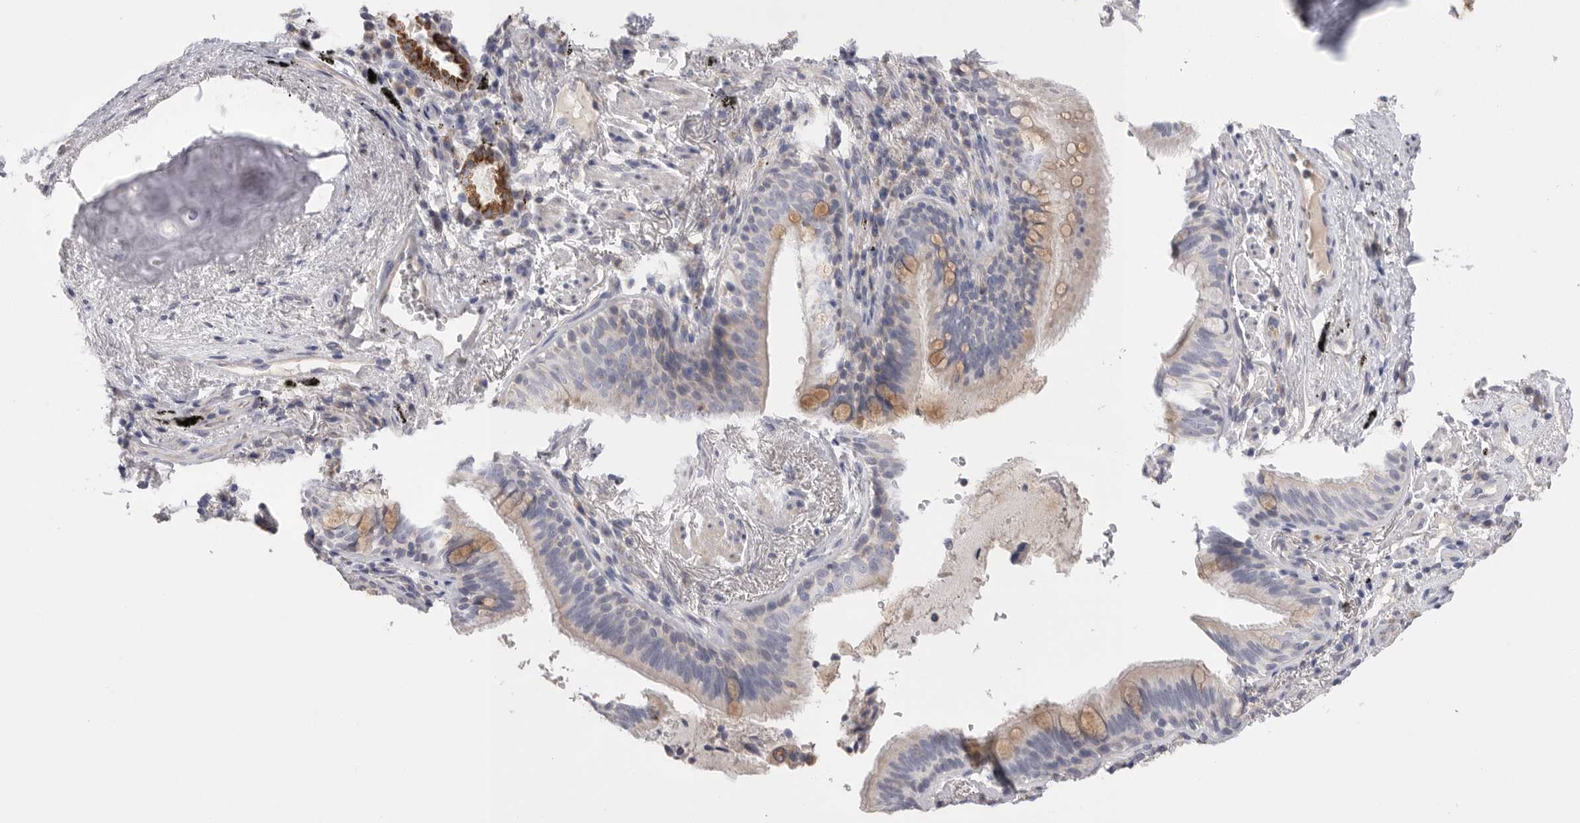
{"staining": {"intensity": "moderate", "quantity": ">75%", "location": "cytoplasmic/membranous"}, "tissue": "bronchus", "cell_type": "Respiratory epithelial cells", "image_type": "normal", "snomed": [{"axis": "morphology", "description": "Normal tissue, NOS"}, {"axis": "morphology", "description": "Inflammation, NOS"}, {"axis": "topography", "description": "Bronchus"}], "caption": "High-power microscopy captured an immunohistochemistry image of unremarkable bronchus, revealing moderate cytoplasmic/membranous expression in approximately >75% of respiratory epithelial cells.", "gene": "CCDC126", "patient": {"sex": "male", "age": 69}}